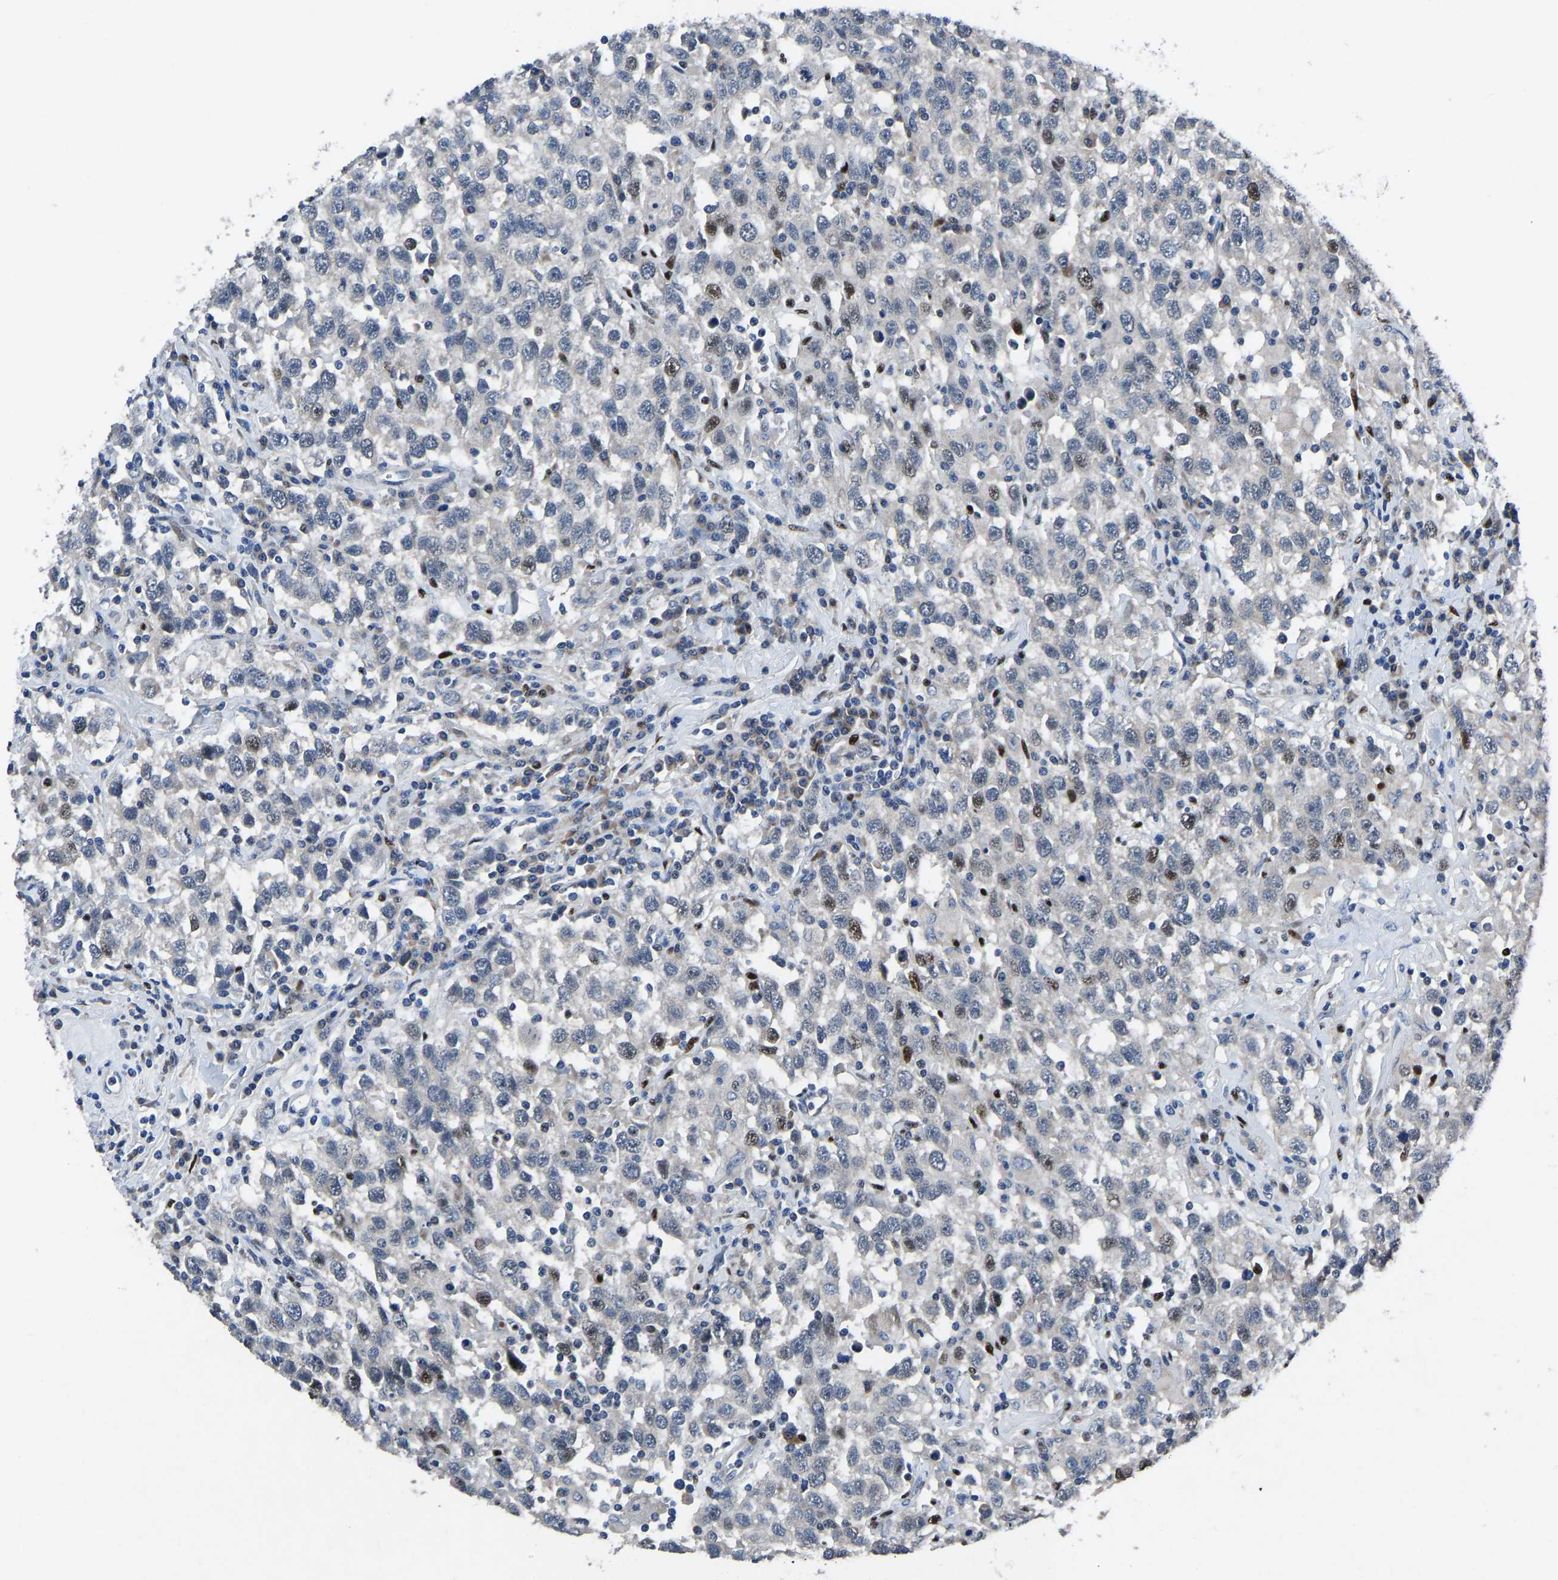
{"staining": {"intensity": "moderate", "quantity": "<25%", "location": "nuclear"}, "tissue": "testis cancer", "cell_type": "Tumor cells", "image_type": "cancer", "snomed": [{"axis": "morphology", "description": "Seminoma, NOS"}, {"axis": "topography", "description": "Testis"}], "caption": "Testis cancer (seminoma) stained for a protein reveals moderate nuclear positivity in tumor cells. (Stains: DAB (3,3'-diaminobenzidine) in brown, nuclei in blue, Microscopy: brightfield microscopy at high magnification).", "gene": "EGR1", "patient": {"sex": "male", "age": 41}}